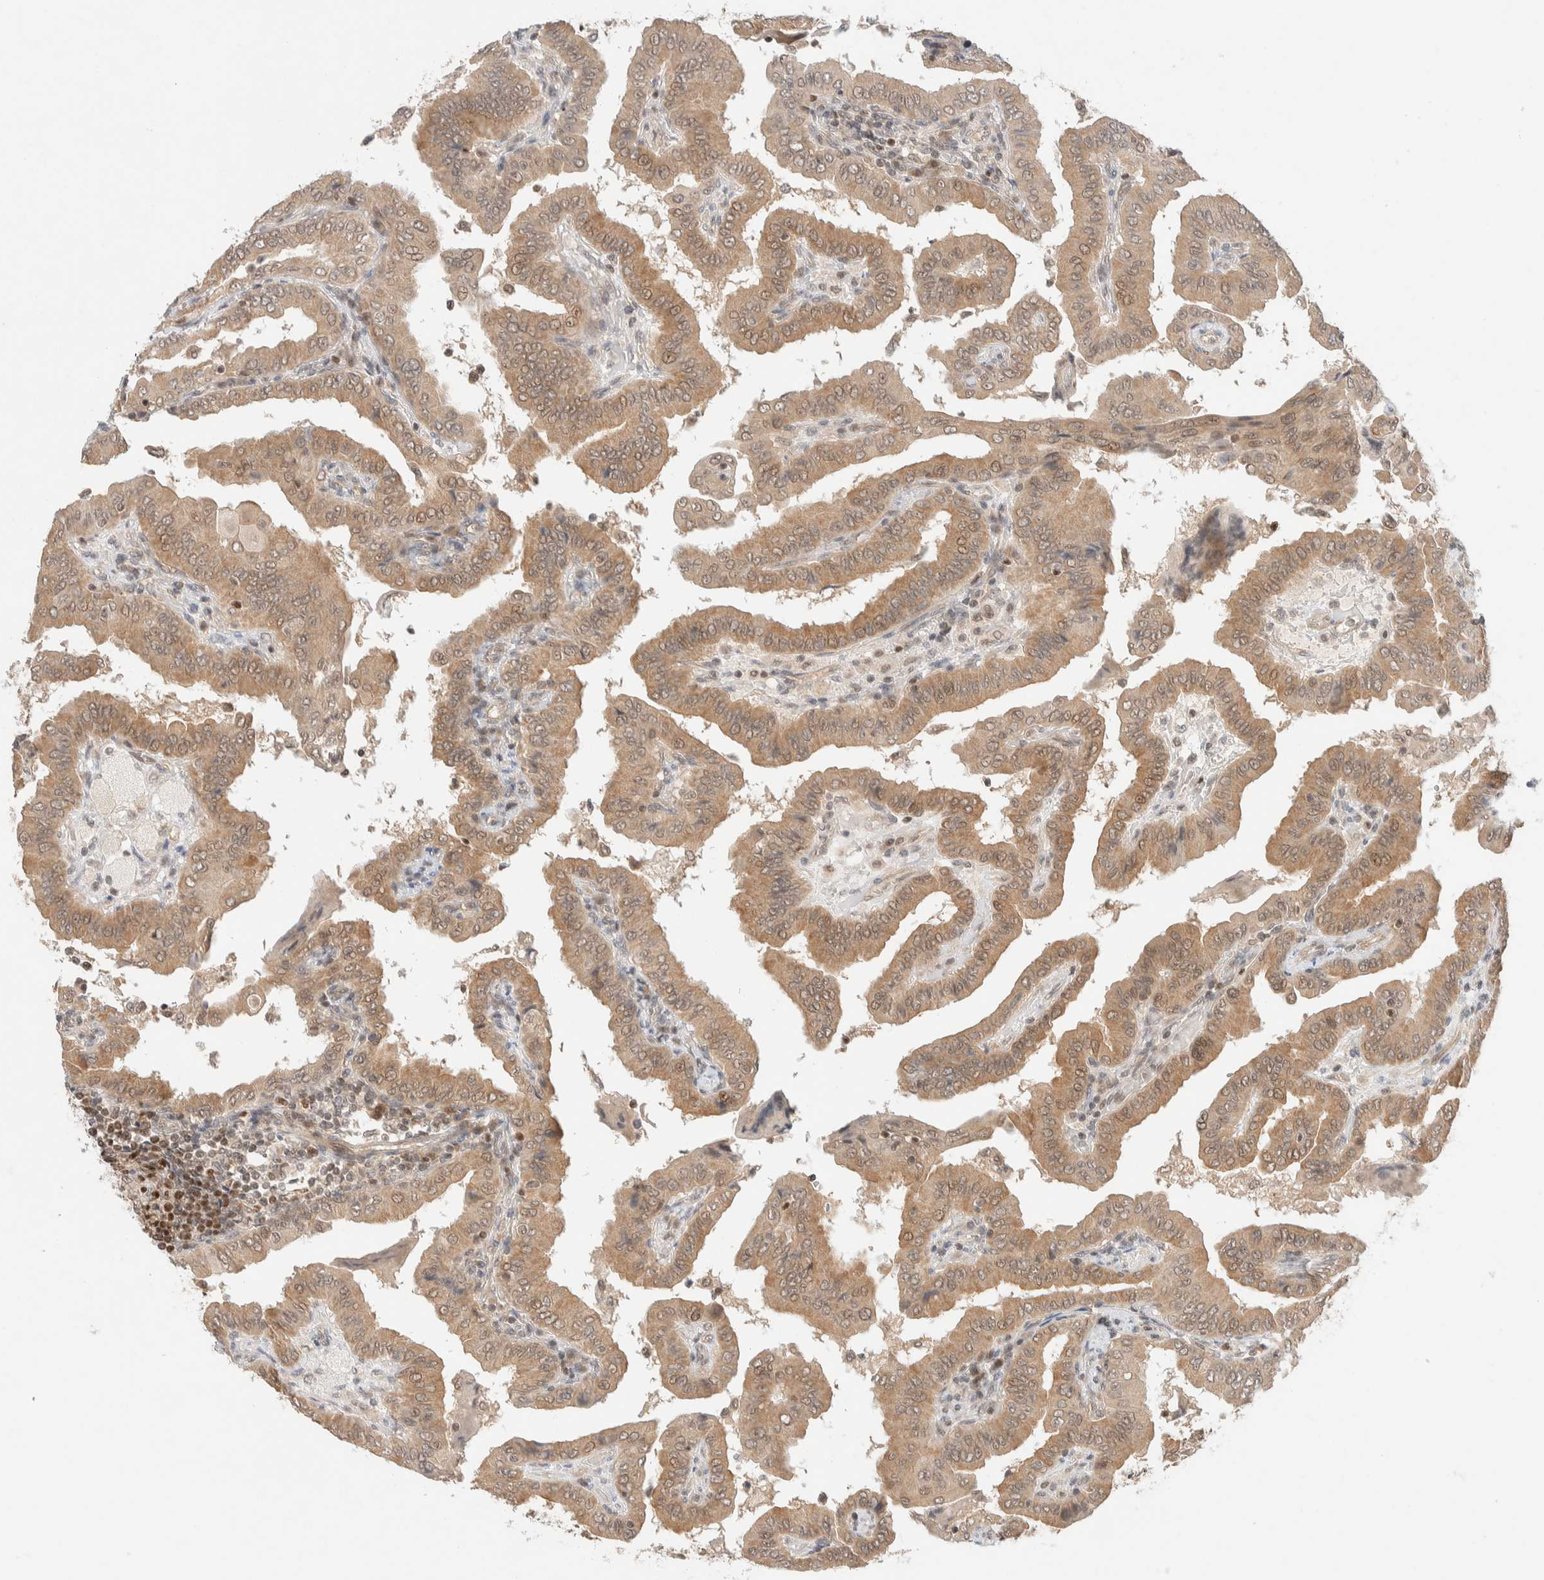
{"staining": {"intensity": "weak", "quantity": ">75%", "location": "cytoplasmic/membranous"}, "tissue": "thyroid cancer", "cell_type": "Tumor cells", "image_type": "cancer", "snomed": [{"axis": "morphology", "description": "Papillary adenocarcinoma, NOS"}, {"axis": "topography", "description": "Thyroid gland"}], "caption": "An image of human papillary adenocarcinoma (thyroid) stained for a protein exhibits weak cytoplasmic/membranous brown staining in tumor cells.", "gene": "C8orf76", "patient": {"sex": "male", "age": 33}}